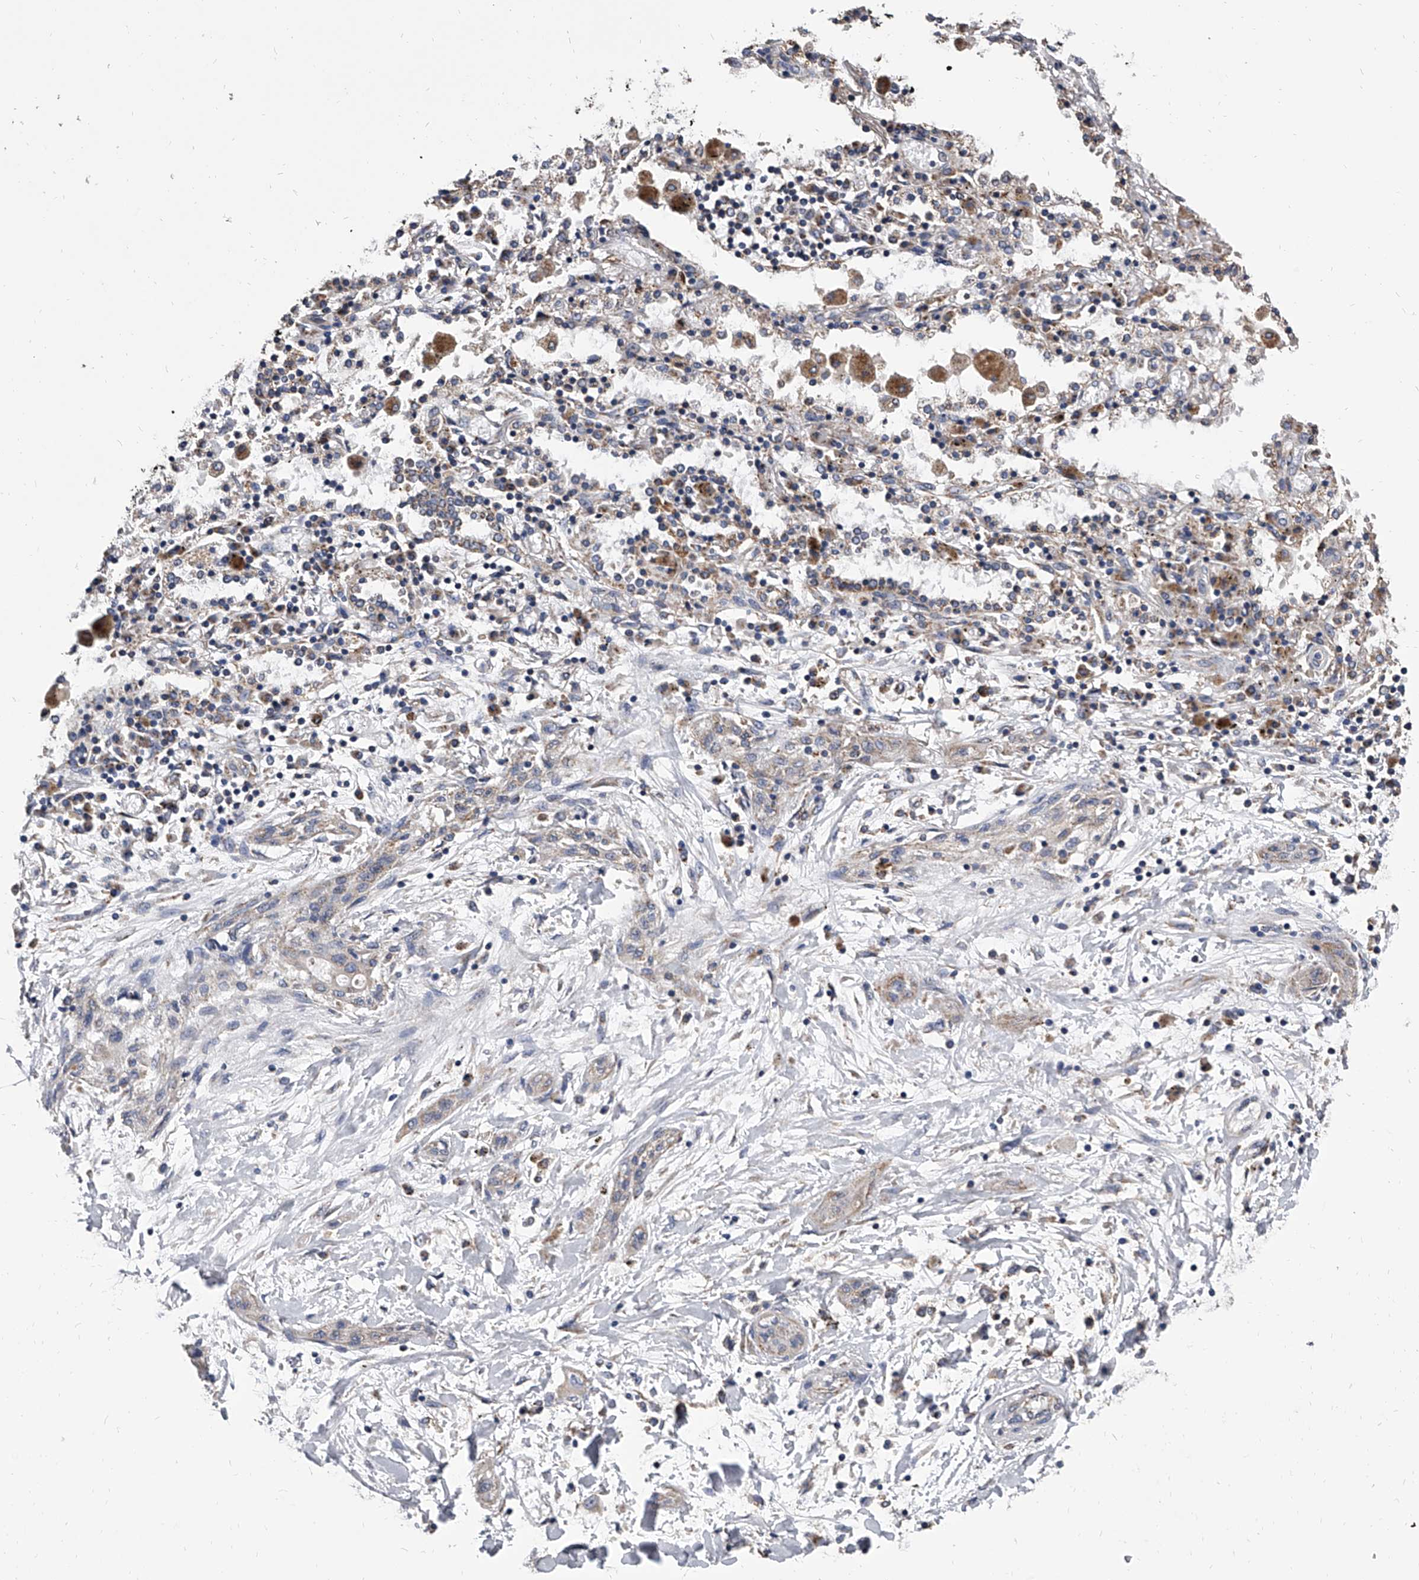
{"staining": {"intensity": "negative", "quantity": "none", "location": "none"}, "tissue": "lung cancer", "cell_type": "Tumor cells", "image_type": "cancer", "snomed": [{"axis": "morphology", "description": "Squamous cell carcinoma, NOS"}, {"axis": "topography", "description": "Lung"}], "caption": "A high-resolution micrograph shows immunohistochemistry staining of lung cancer, which shows no significant expression in tumor cells.", "gene": "MRPL28", "patient": {"sex": "female", "age": 47}}